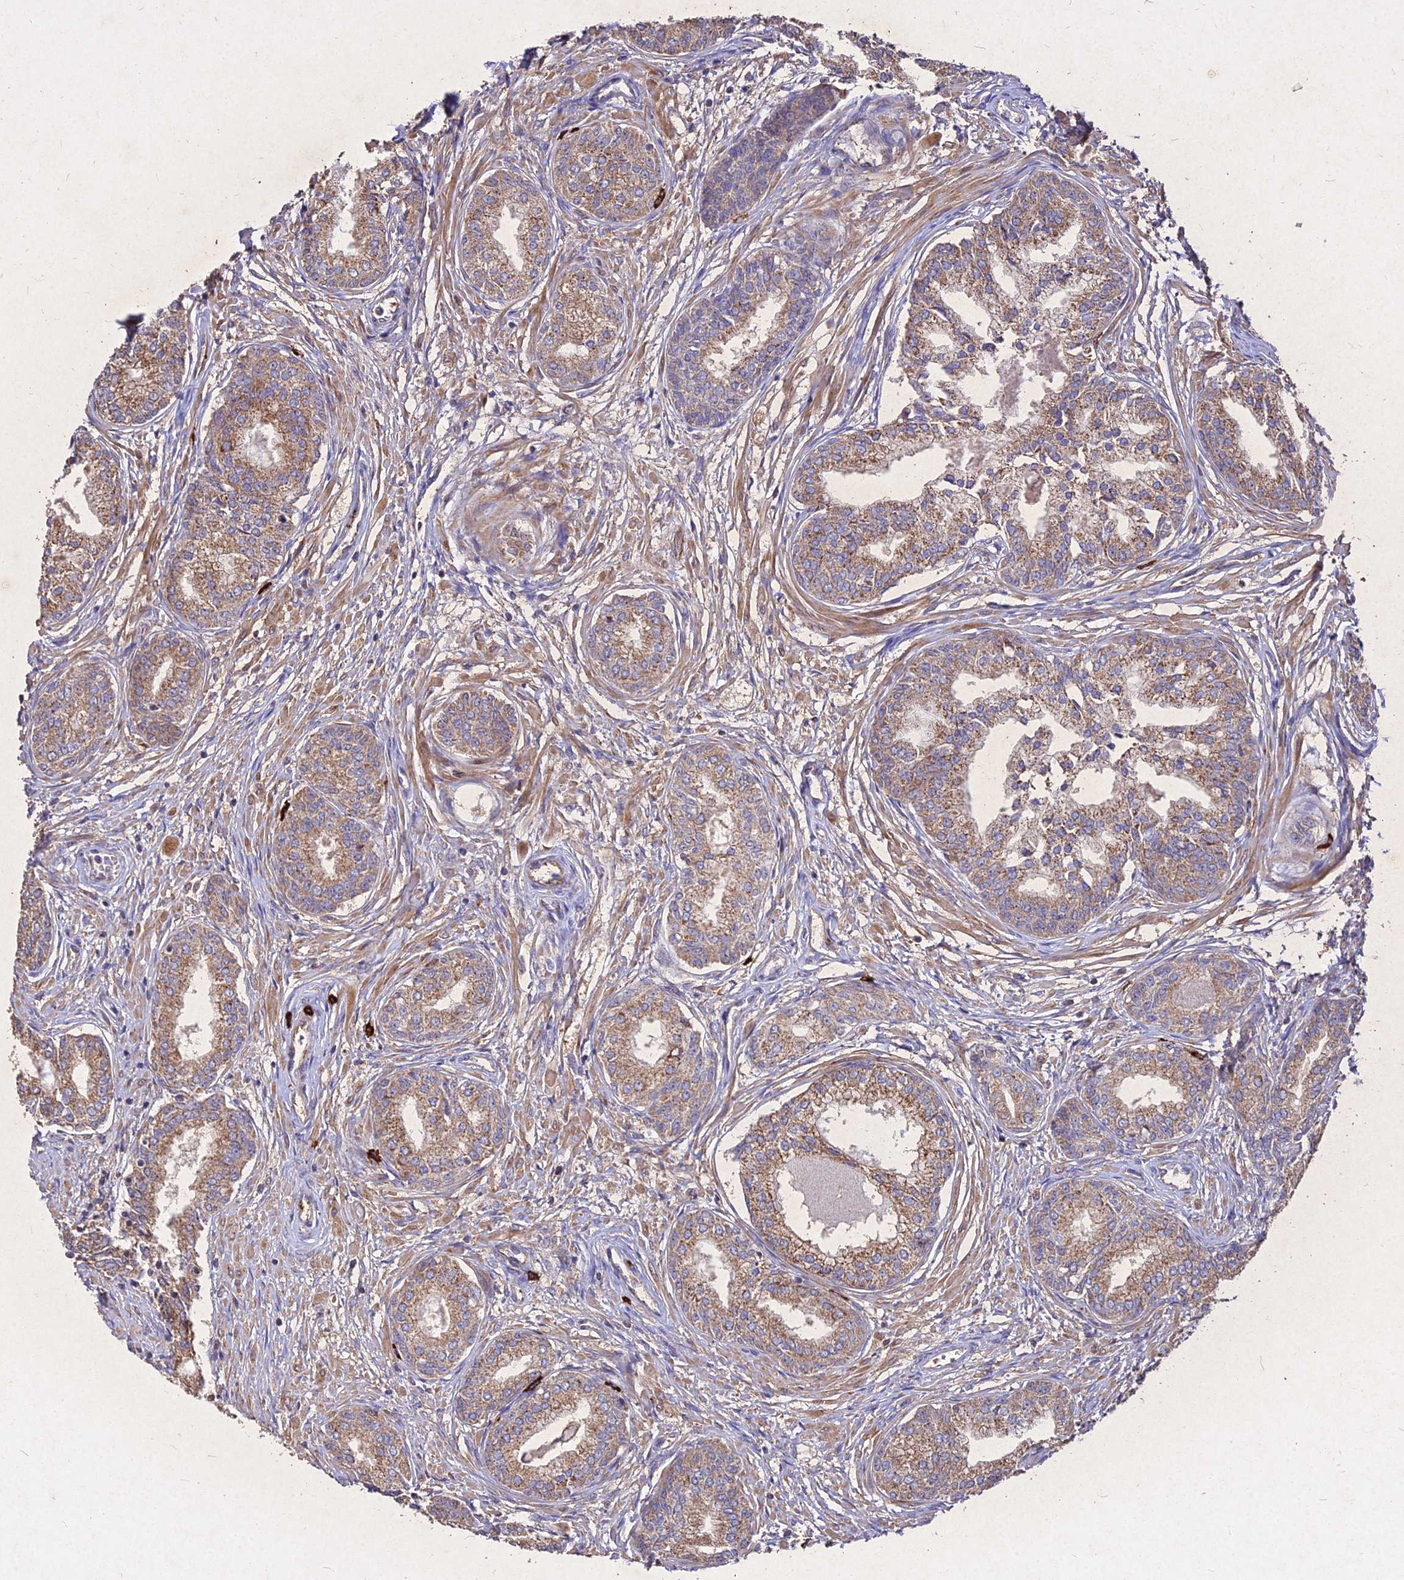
{"staining": {"intensity": "moderate", "quantity": ">75%", "location": "cytoplasmic/membranous"}, "tissue": "prostate cancer", "cell_type": "Tumor cells", "image_type": "cancer", "snomed": [{"axis": "morphology", "description": "Adenocarcinoma, High grade"}, {"axis": "topography", "description": "Prostate"}], "caption": "Prostate adenocarcinoma (high-grade) stained with a brown dye shows moderate cytoplasmic/membranous positive expression in approximately >75% of tumor cells.", "gene": "SKA1", "patient": {"sex": "male", "age": 67}}